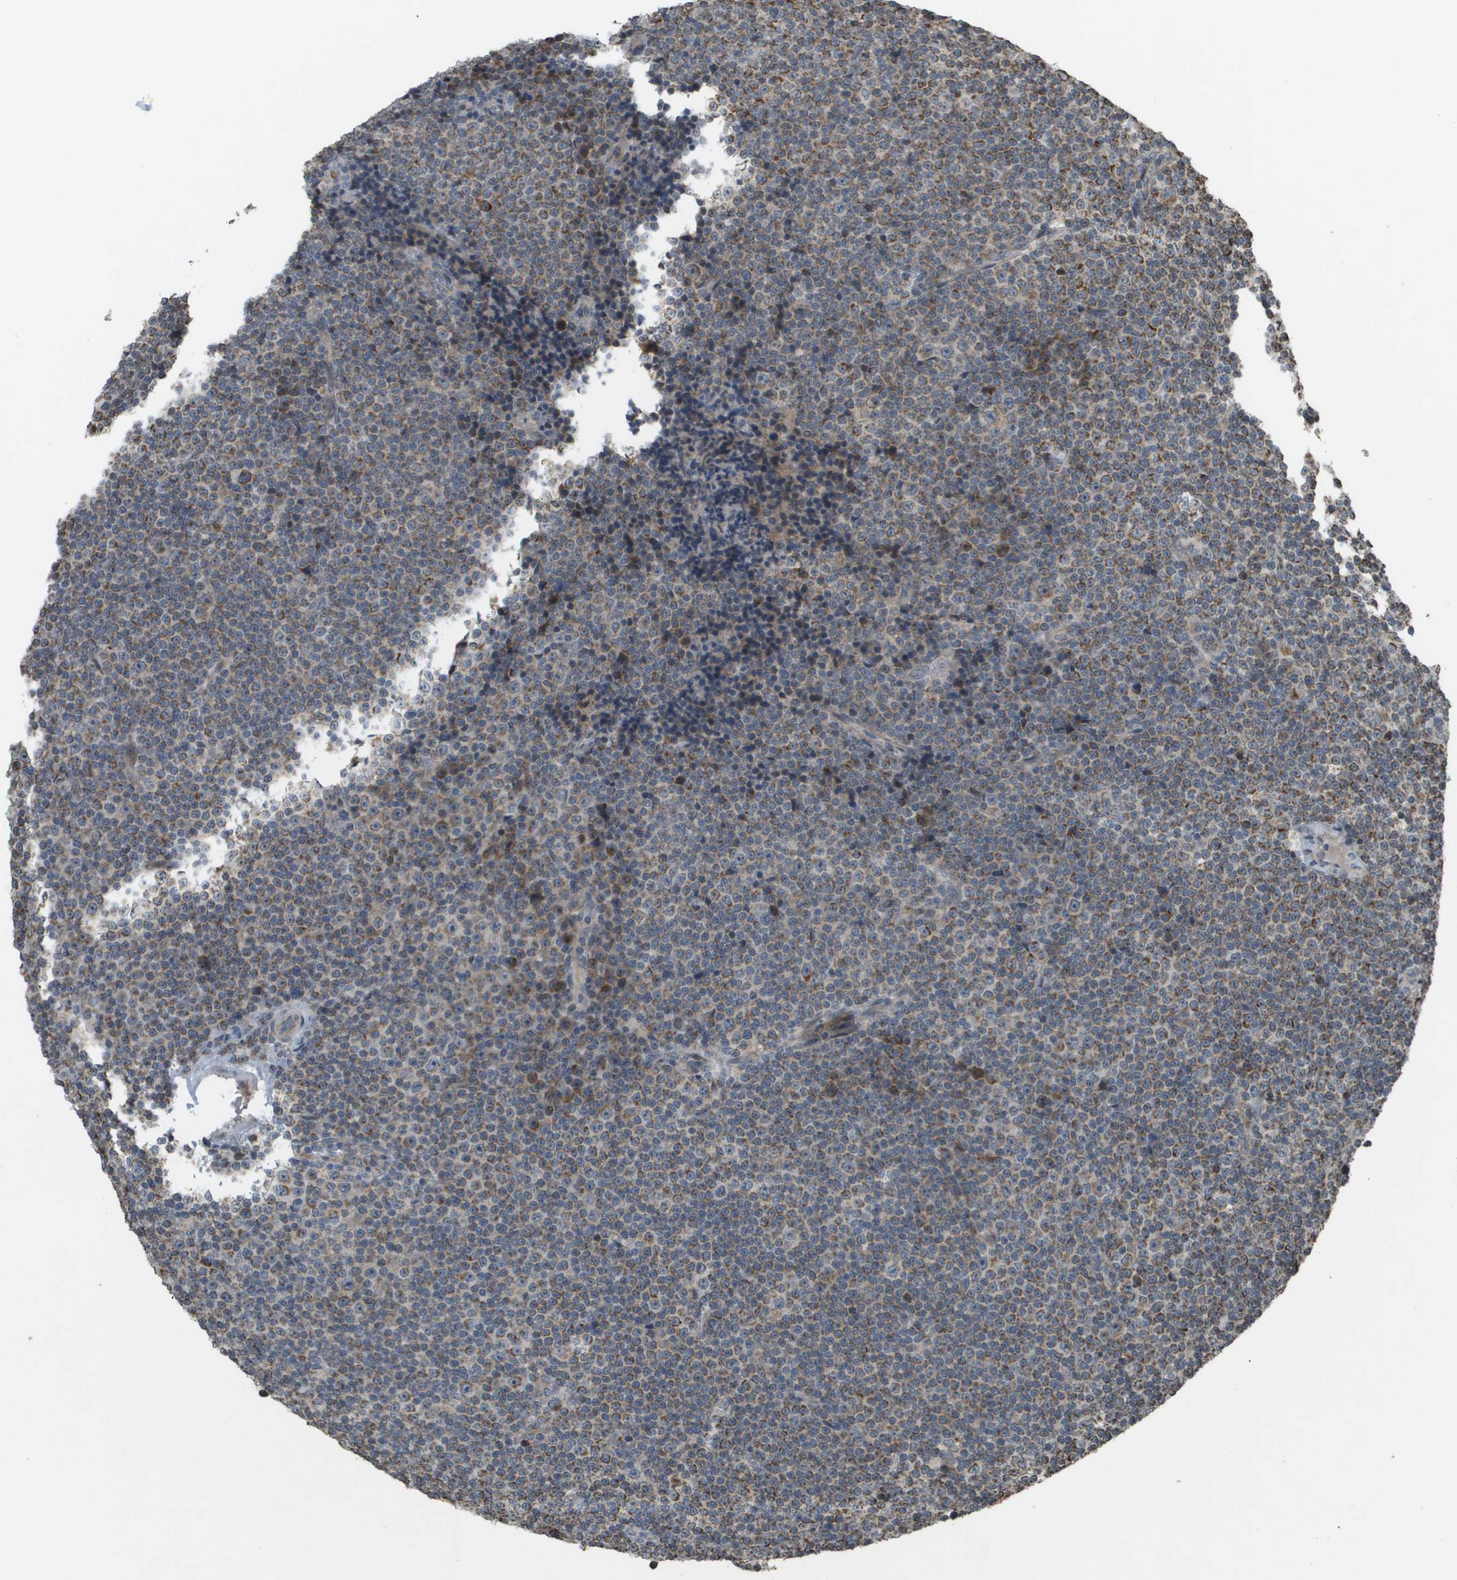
{"staining": {"intensity": "moderate", "quantity": "25%-75%", "location": "cytoplasmic/membranous"}, "tissue": "lymphoma", "cell_type": "Tumor cells", "image_type": "cancer", "snomed": [{"axis": "morphology", "description": "Malignant lymphoma, non-Hodgkin's type, Low grade"}, {"axis": "topography", "description": "Lymph node"}], "caption": "Immunohistochemistry (DAB) staining of human low-grade malignant lymphoma, non-Hodgkin's type reveals moderate cytoplasmic/membranous protein positivity in about 25%-75% of tumor cells. Immunohistochemistry stains the protein in brown and the nuclei are stained blue.", "gene": "RAB21", "patient": {"sex": "female", "age": 67}}